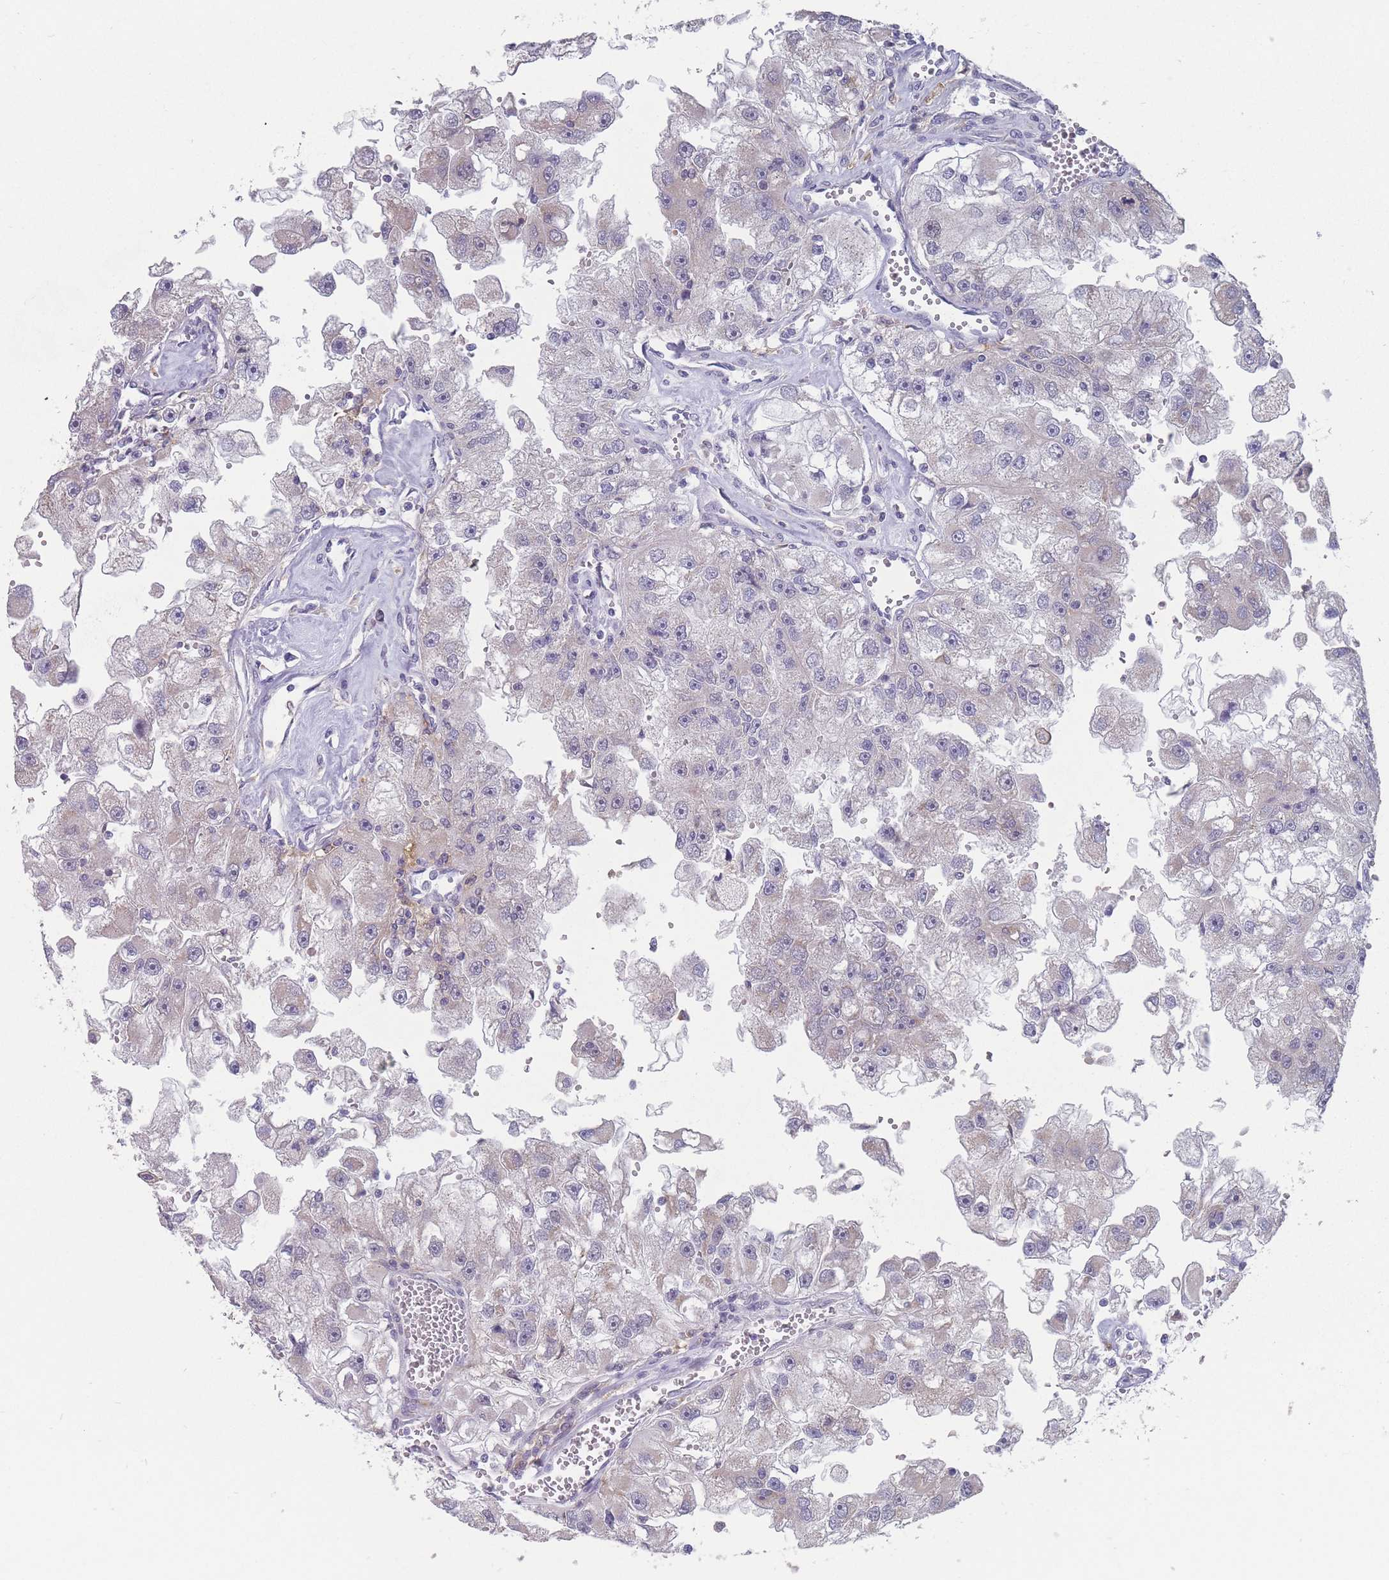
{"staining": {"intensity": "negative", "quantity": "none", "location": "none"}, "tissue": "renal cancer", "cell_type": "Tumor cells", "image_type": "cancer", "snomed": [{"axis": "morphology", "description": "Adenocarcinoma, NOS"}, {"axis": "topography", "description": "Kidney"}], "caption": "Immunohistochemistry histopathology image of neoplastic tissue: renal cancer (adenocarcinoma) stained with DAB shows no significant protein staining in tumor cells.", "gene": "PEX7", "patient": {"sex": "male", "age": 63}}